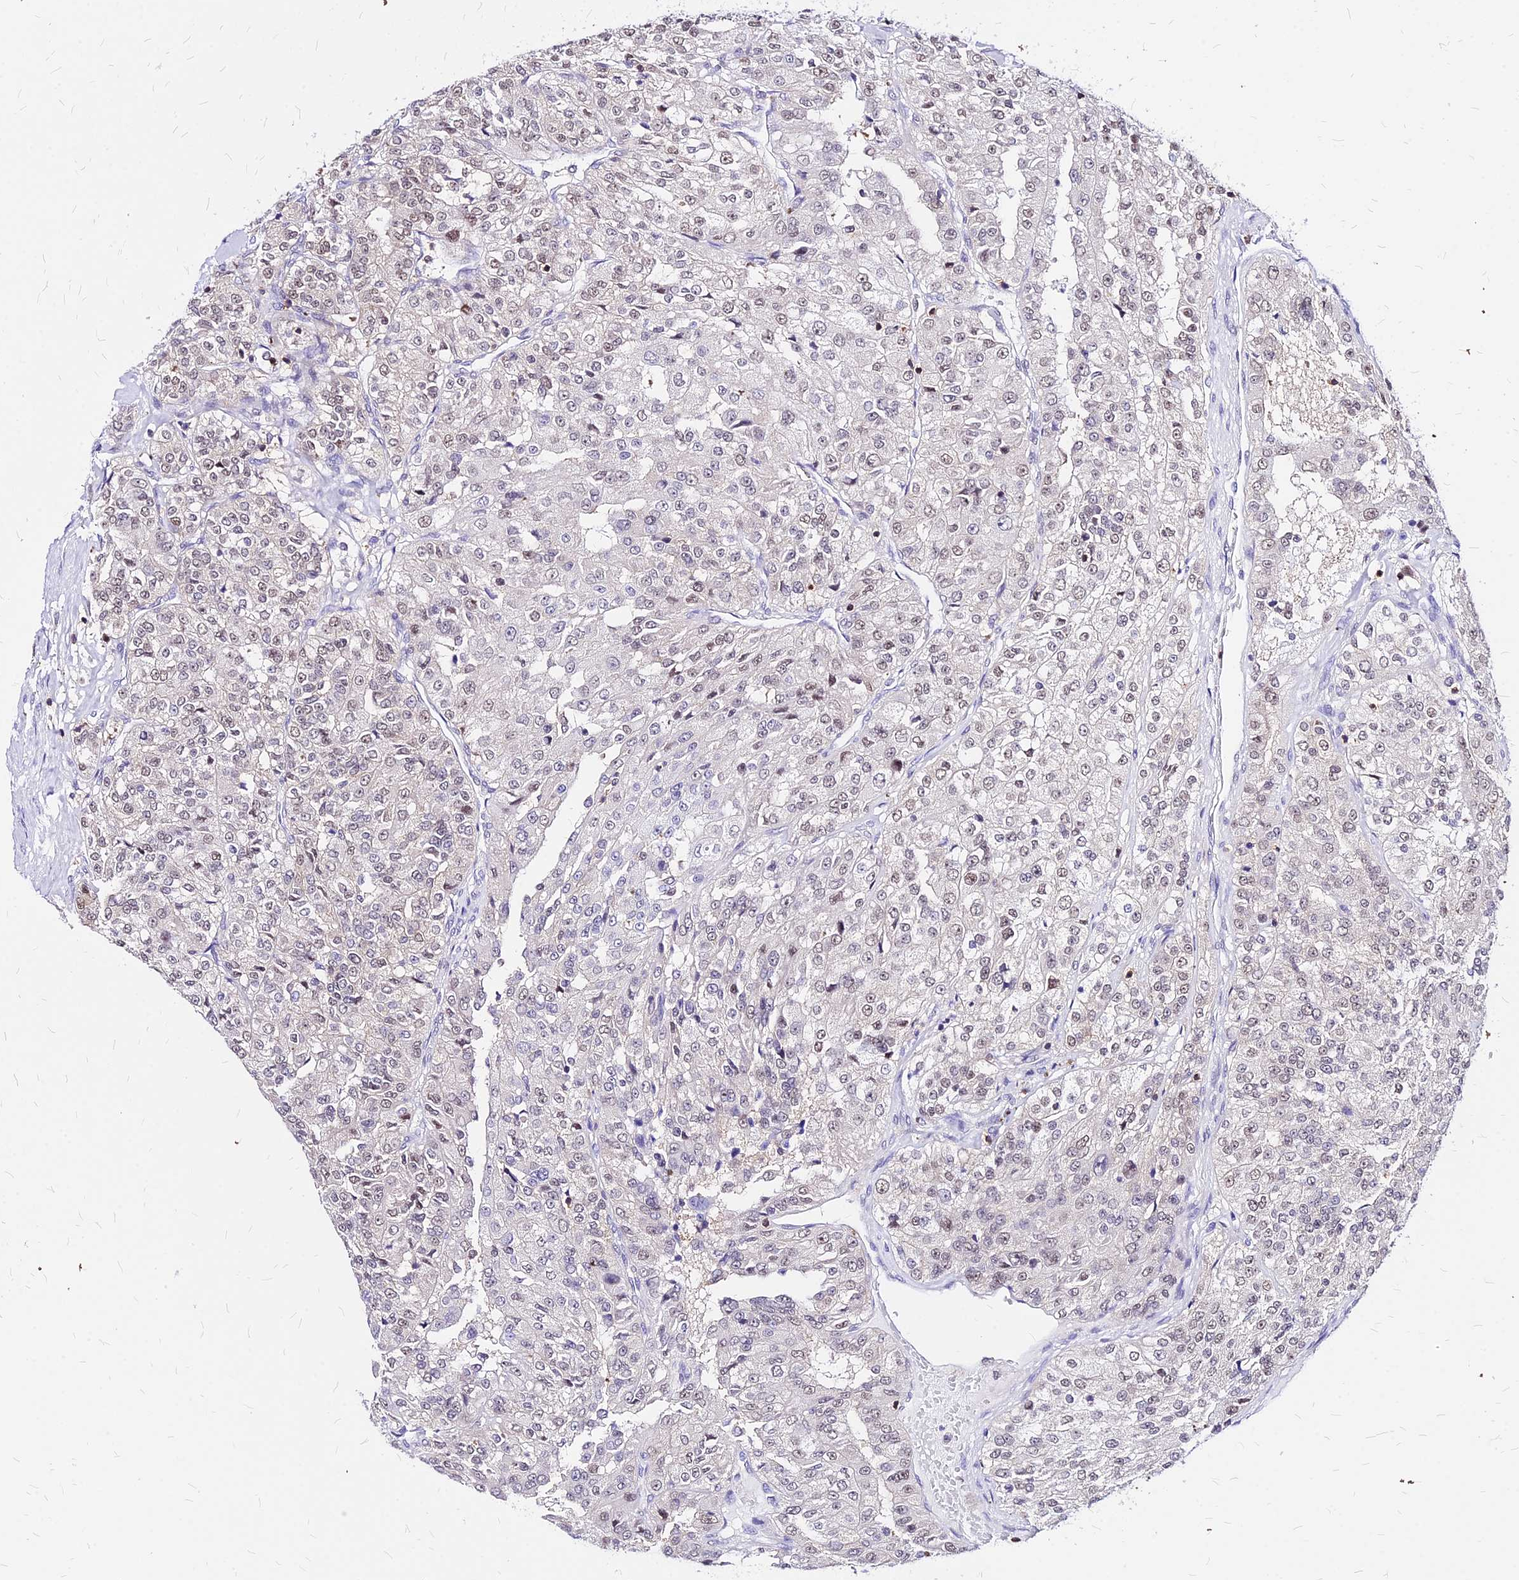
{"staining": {"intensity": "weak", "quantity": "25%-75%", "location": "nuclear"}, "tissue": "renal cancer", "cell_type": "Tumor cells", "image_type": "cancer", "snomed": [{"axis": "morphology", "description": "Adenocarcinoma, NOS"}, {"axis": "topography", "description": "Kidney"}], "caption": "Weak nuclear positivity for a protein is present in approximately 25%-75% of tumor cells of renal adenocarcinoma using immunohistochemistry (IHC).", "gene": "PAXX", "patient": {"sex": "female", "age": 63}}